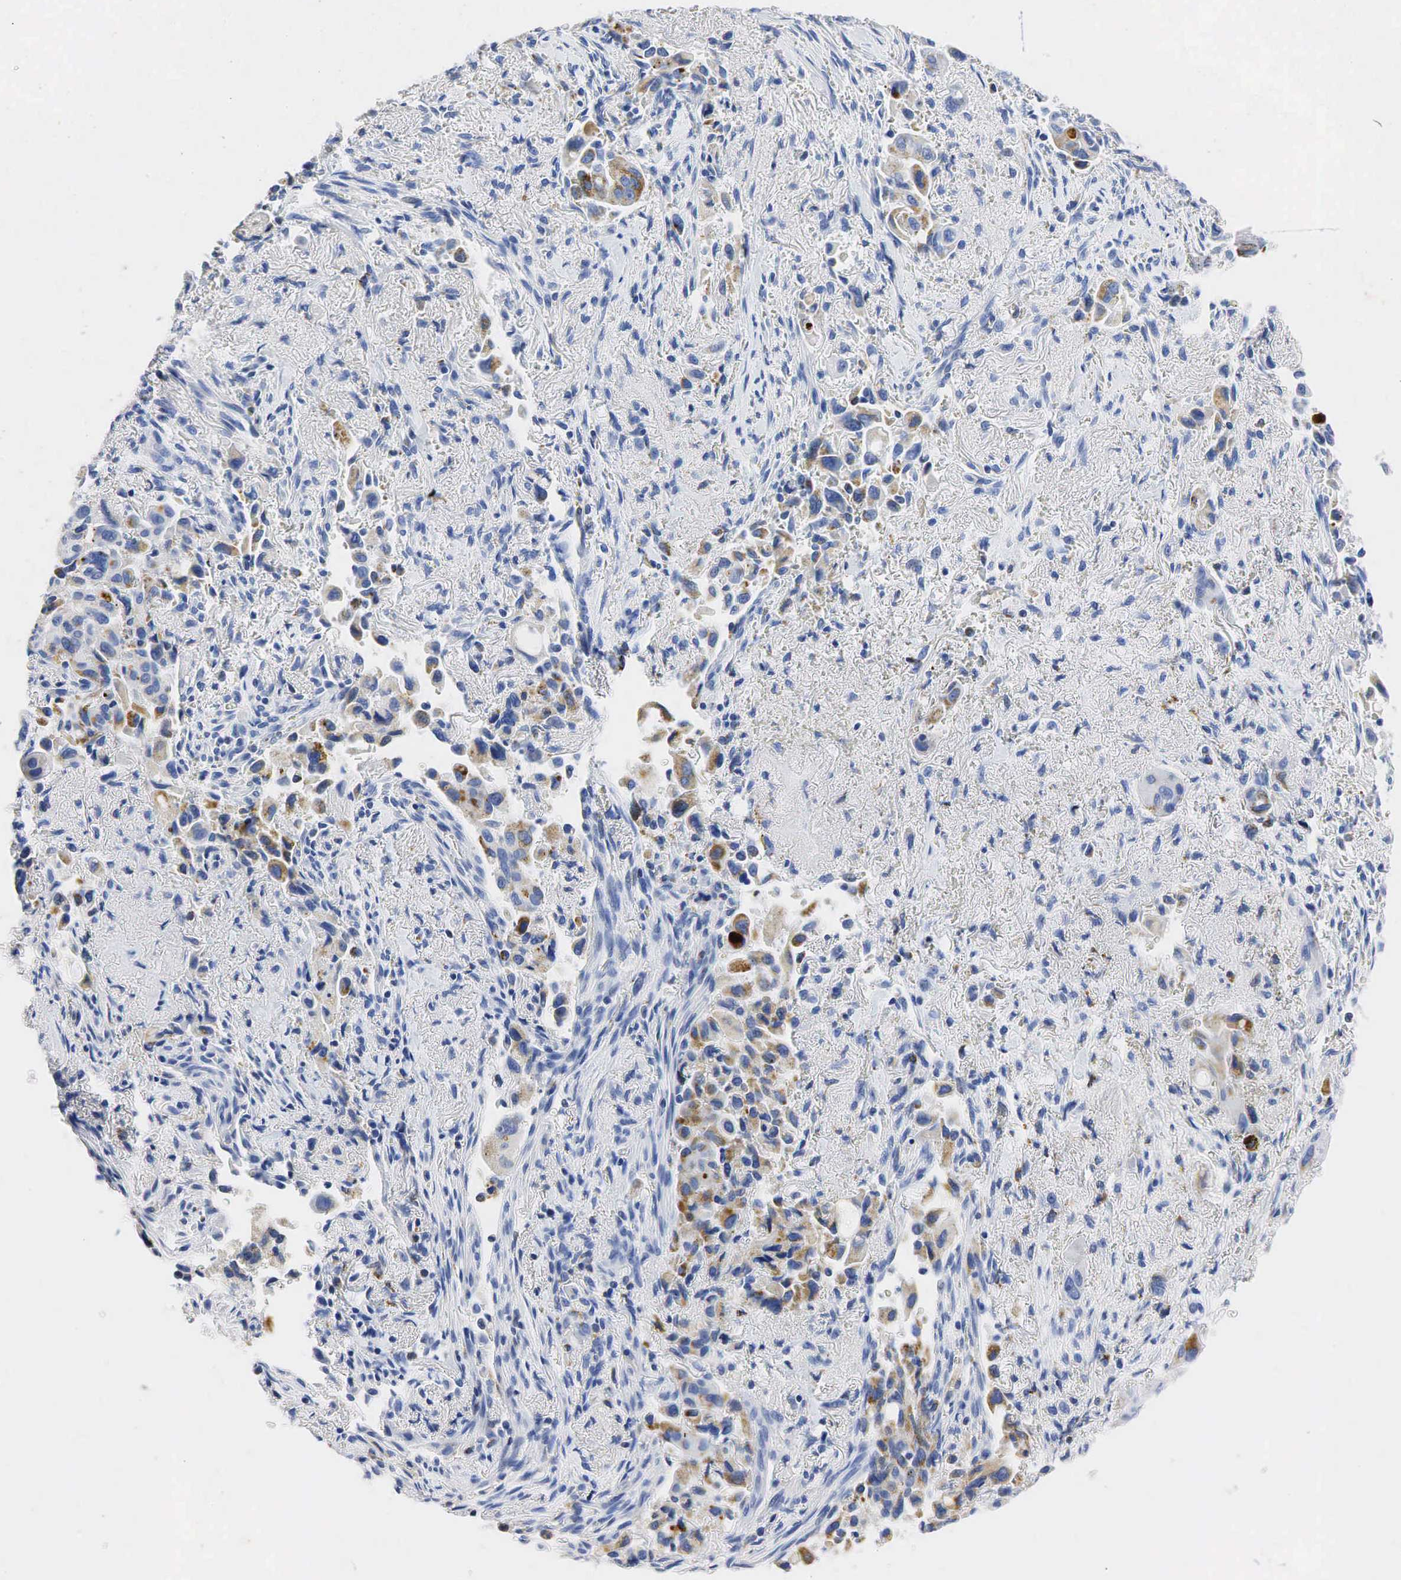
{"staining": {"intensity": "moderate", "quantity": ">75%", "location": "cytoplasmic/membranous"}, "tissue": "lung cancer", "cell_type": "Tumor cells", "image_type": "cancer", "snomed": [{"axis": "morphology", "description": "Adenocarcinoma, NOS"}, {"axis": "topography", "description": "Lung"}], "caption": "Immunohistochemistry staining of lung cancer (adenocarcinoma), which demonstrates medium levels of moderate cytoplasmic/membranous expression in about >75% of tumor cells indicating moderate cytoplasmic/membranous protein positivity. The staining was performed using DAB (3,3'-diaminobenzidine) (brown) for protein detection and nuclei were counterstained in hematoxylin (blue).", "gene": "SYP", "patient": {"sex": "male", "age": 68}}